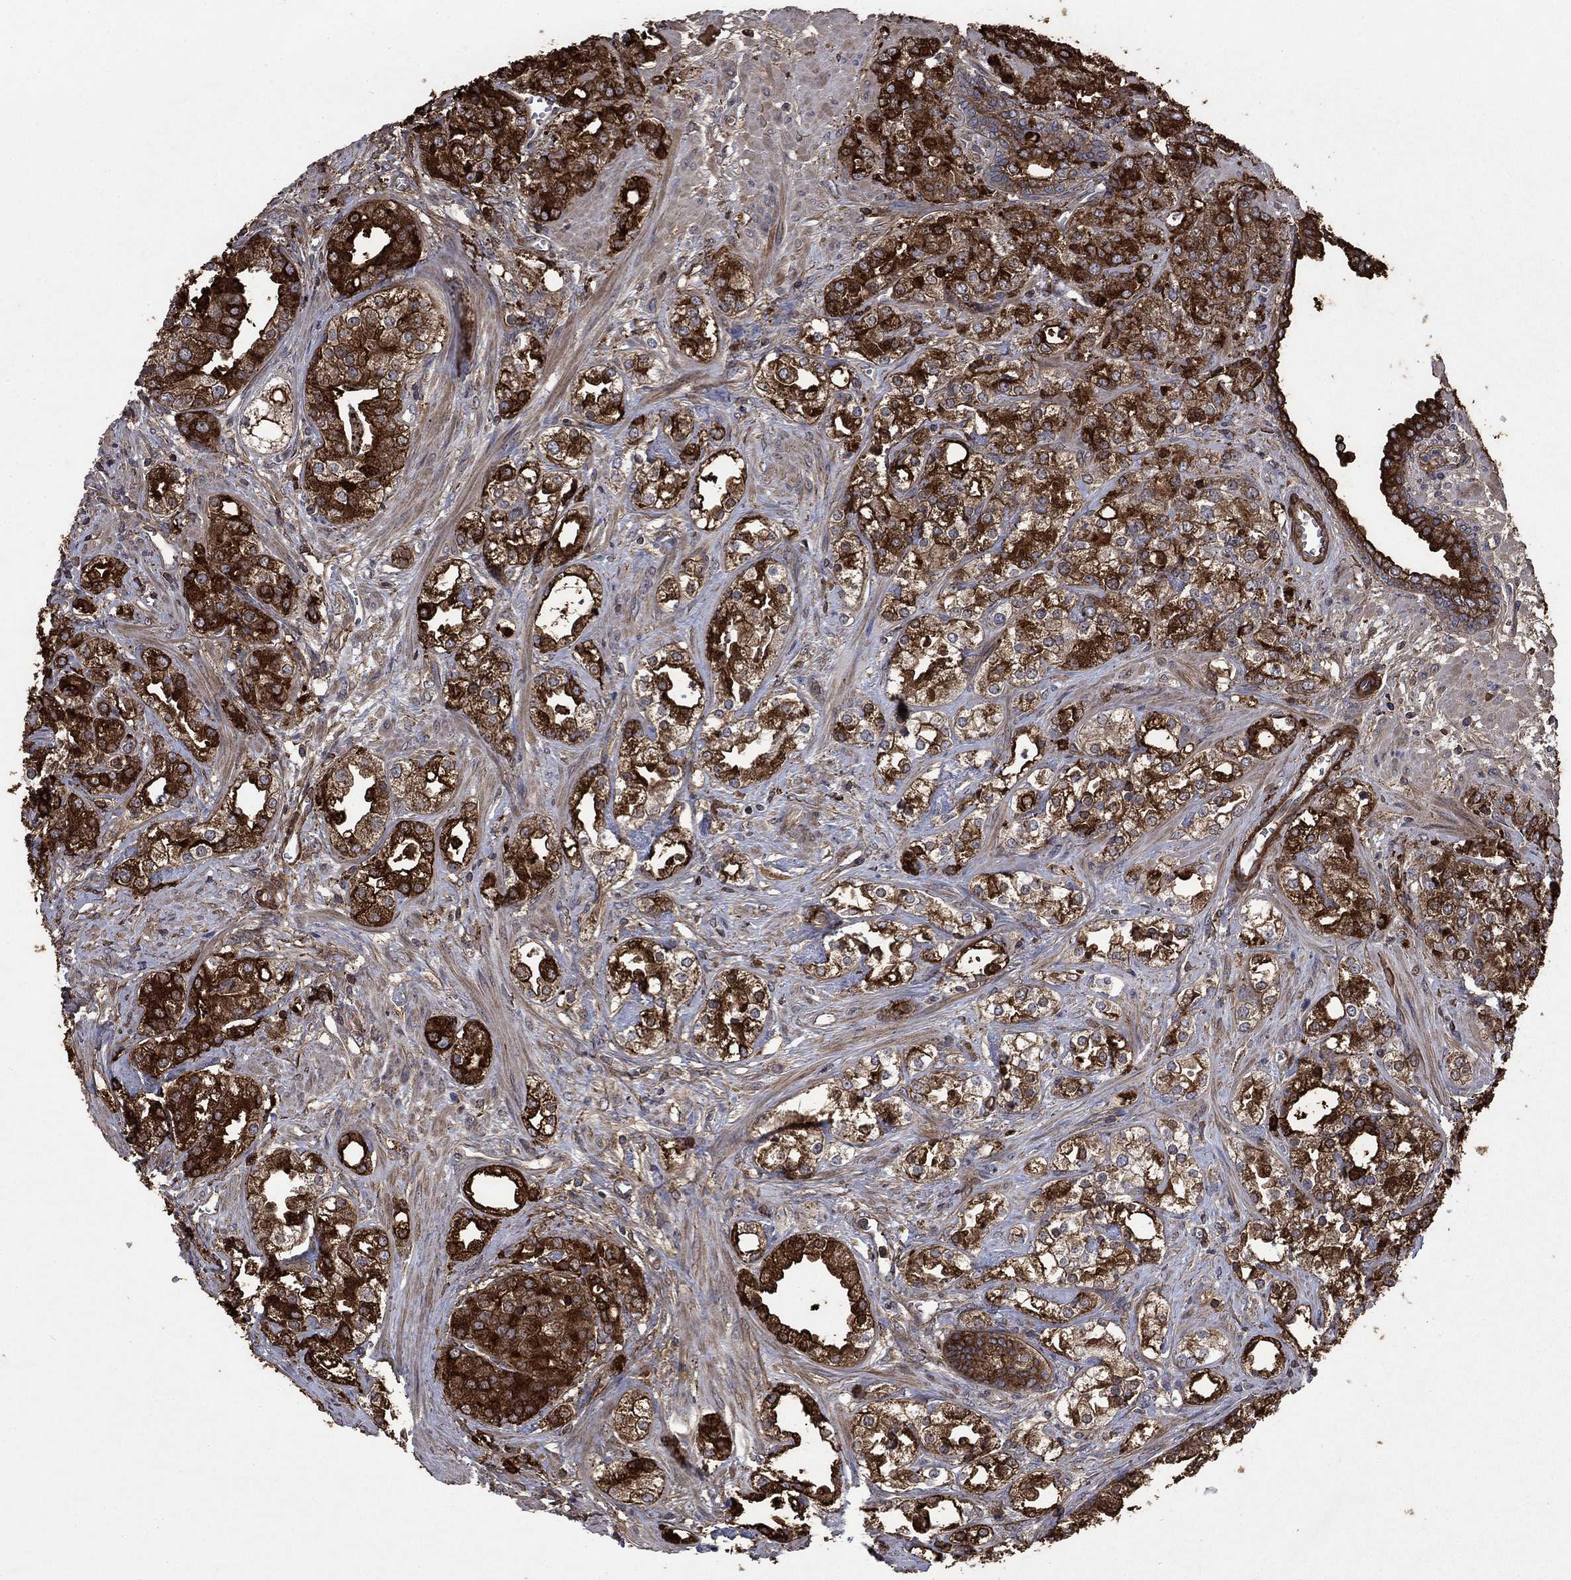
{"staining": {"intensity": "strong", "quantity": "25%-75%", "location": "cytoplasmic/membranous"}, "tissue": "prostate cancer", "cell_type": "Tumor cells", "image_type": "cancer", "snomed": [{"axis": "morphology", "description": "Adenocarcinoma, NOS"}, {"axis": "topography", "description": "Prostate and seminal vesicle, NOS"}, {"axis": "topography", "description": "Prostate"}], "caption": "Prostate adenocarcinoma tissue shows strong cytoplasmic/membranous positivity in approximately 25%-75% of tumor cells, visualized by immunohistochemistry.", "gene": "PDE3A", "patient": {"sex": "male", "age": 62}}